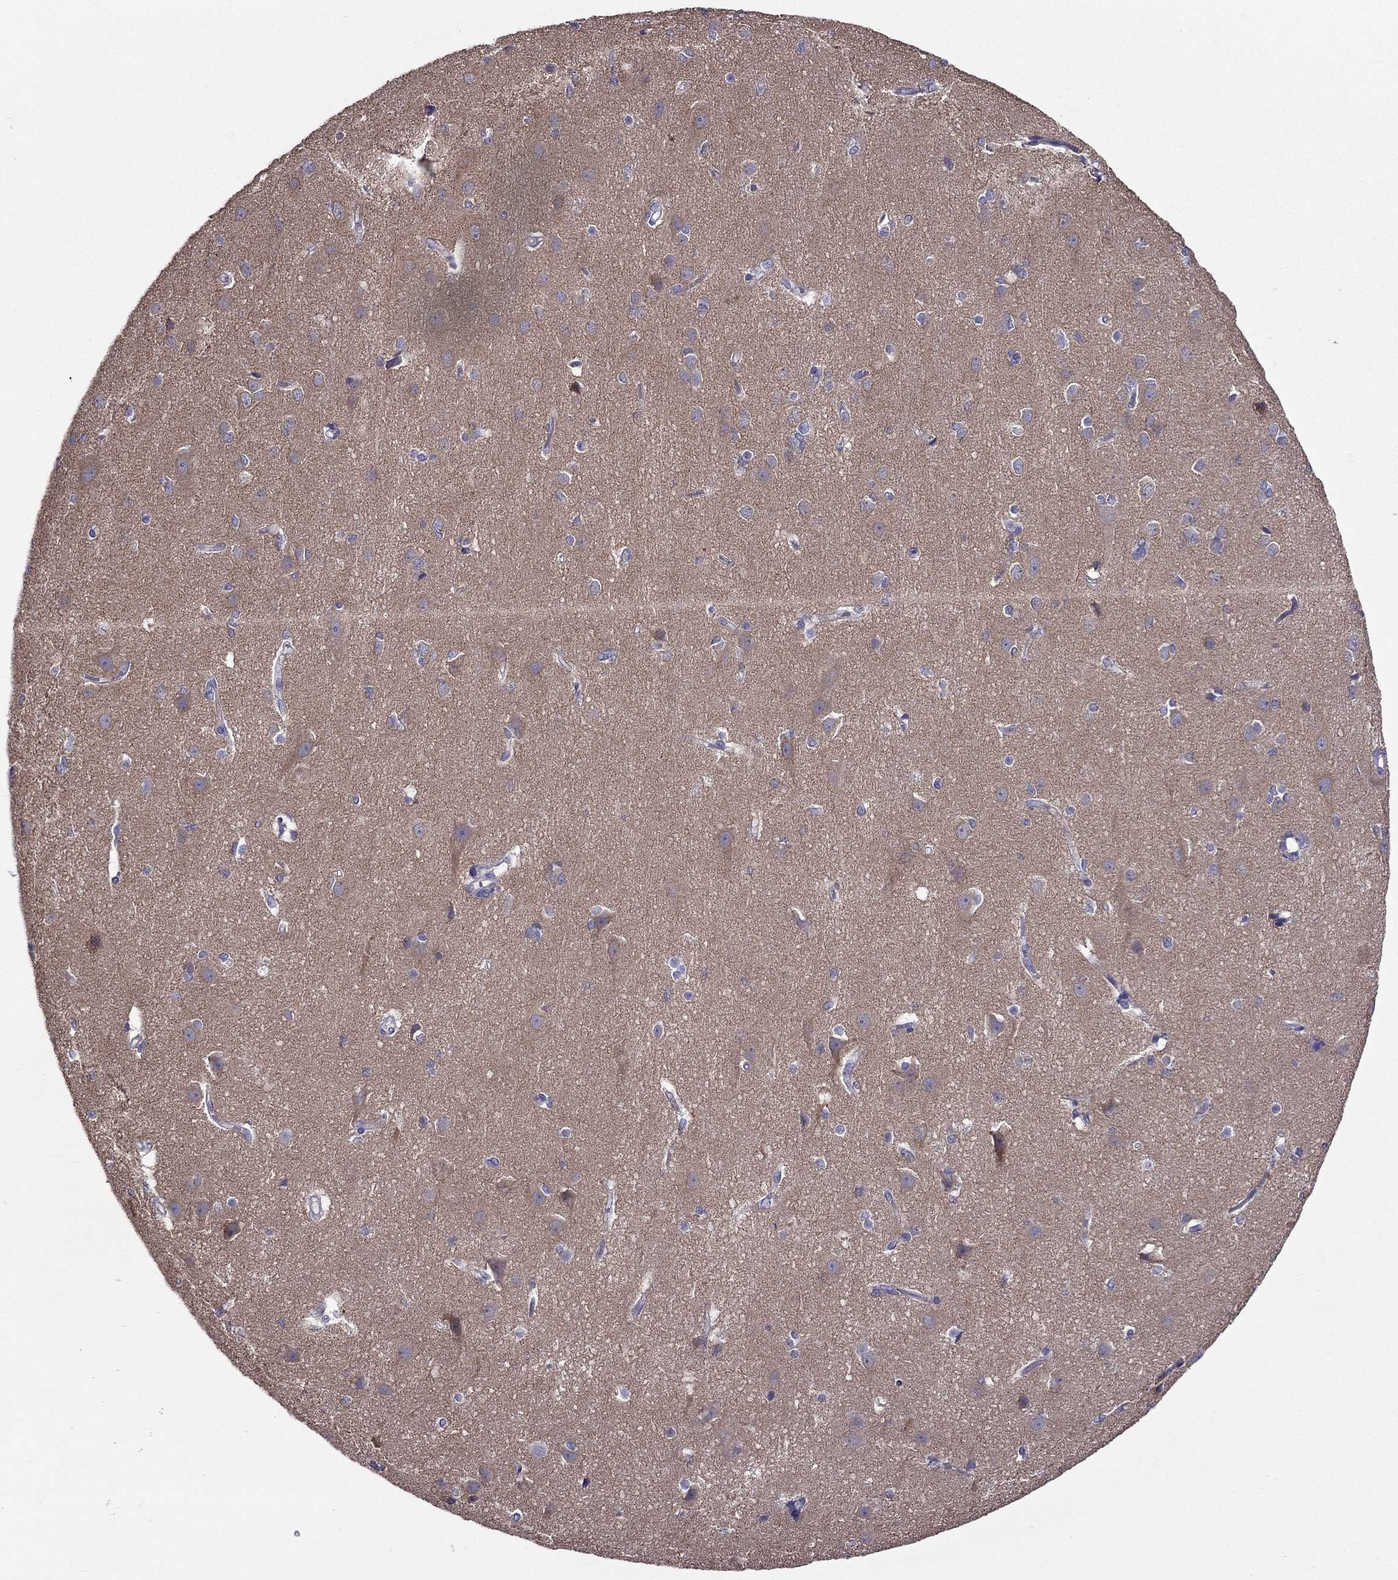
{"staining": {"intensity": "negative", "quantity": "none", "location": "none"}, "tissue": "cerebral cortex", "cell_type": "Endothelial cells", "image_type": "normal", "snomed": [{"axis": "morphology", "description": "Normal tissue, NOS"}, {"axis": "topography", "description": "Cerebral cortex"}], "caption": "Immunohistochemistry histopathology image of unremarkable human cerebral cortex stained for a protein (brown), which displays no expression in endothelial cells.", "gene": "AAK1", "patient": {"sex": "male", "age": 37}}